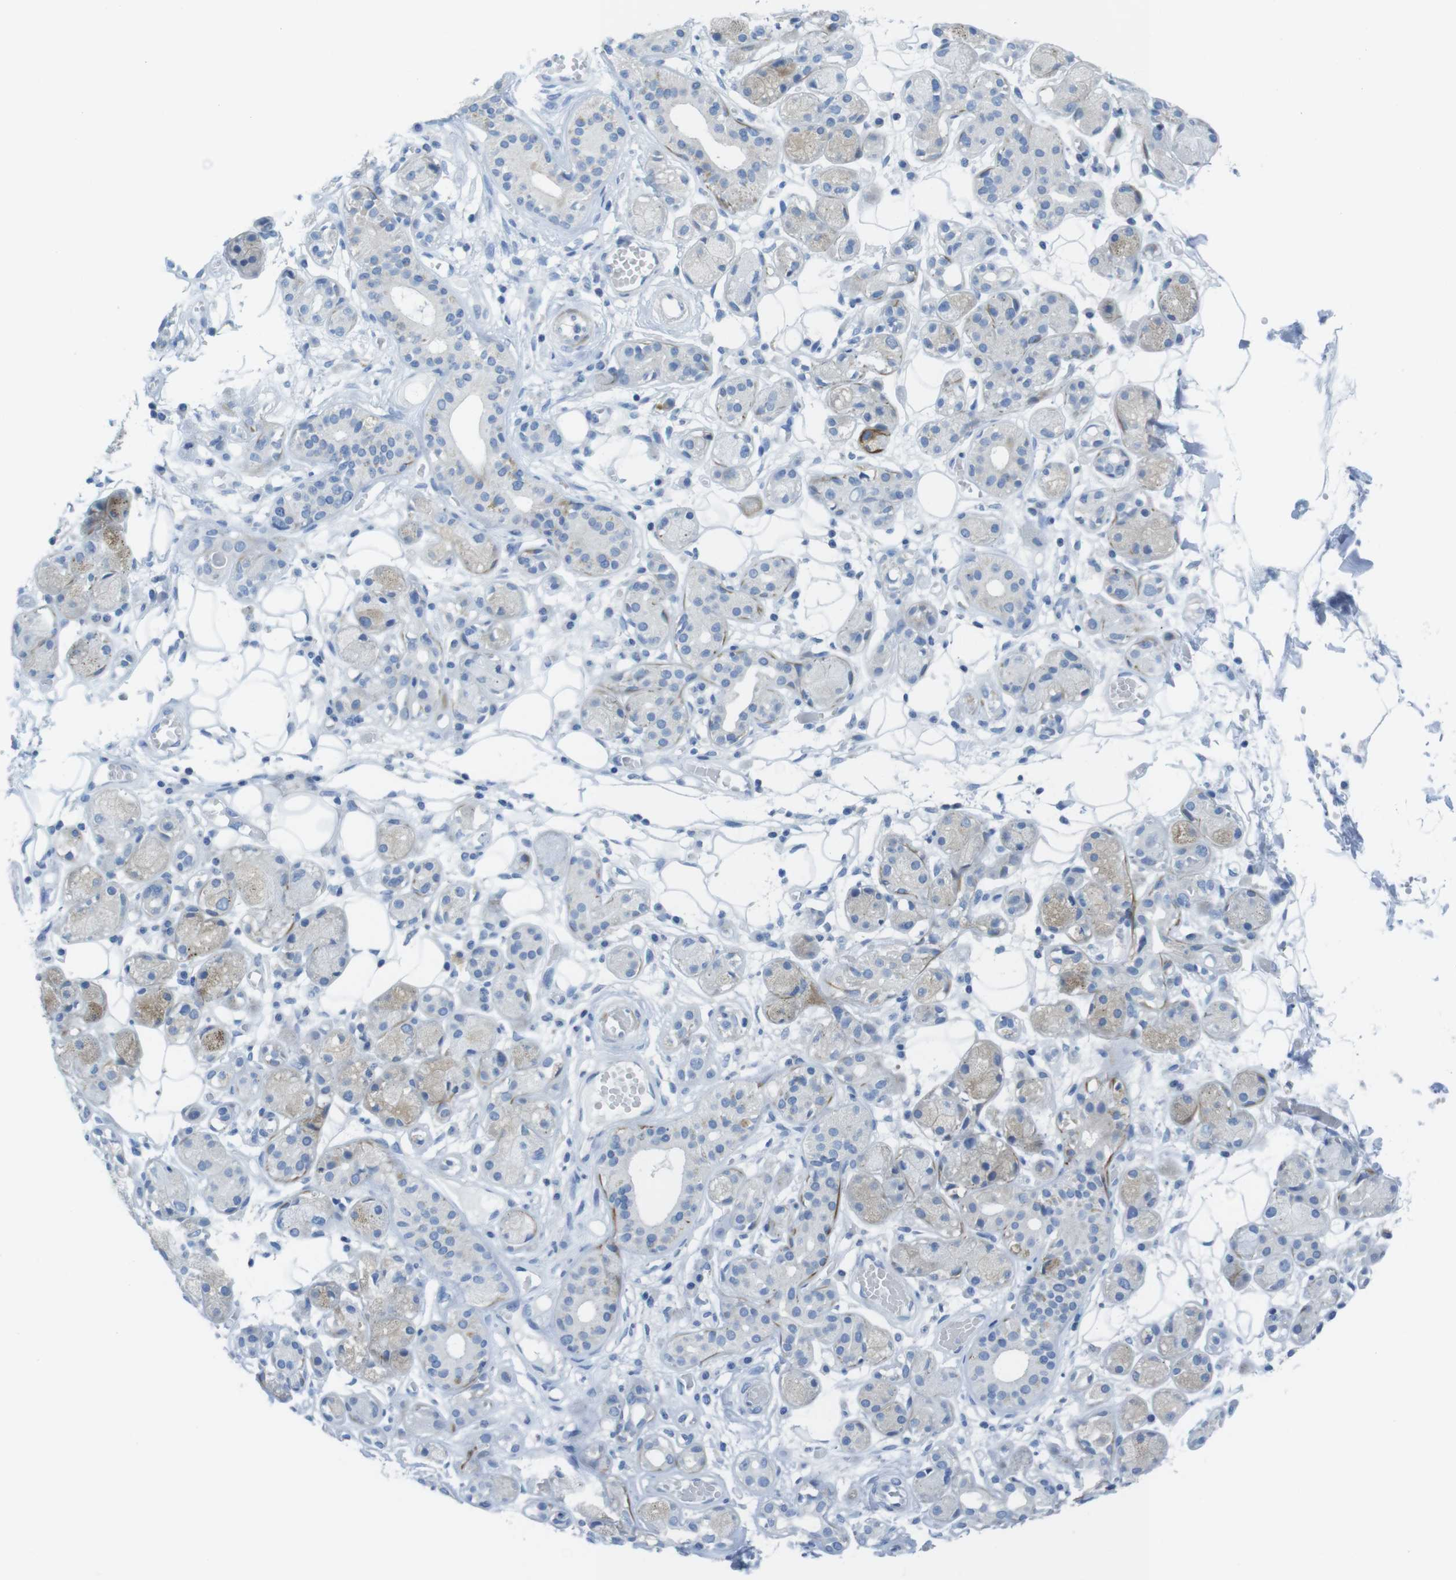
{"staining": {"intensity": "negative", "quantity": "none", "location": "none"}, "tissue": "adipose tissue", "cell_type": "Adipocytes", "image_type": "normal", "snomed": [{"axis": "morphology", "description": "Normal tissue, NOS"}, {"axis": "morphology", "description": "Inflammation, NOS"}, {"axis": "topography", "description": "Vascular tissue"}, {"axis": "topography", "description": "Salivary gland"}], "caption": "Immunohistochemistry (IHC) image of unremarkable human adipose tissue stained for a protein (brown), which demonstrates no expression in adipocytes.", "gene": "ASIC5", "patient": {"sex": "female", "age": 75}}